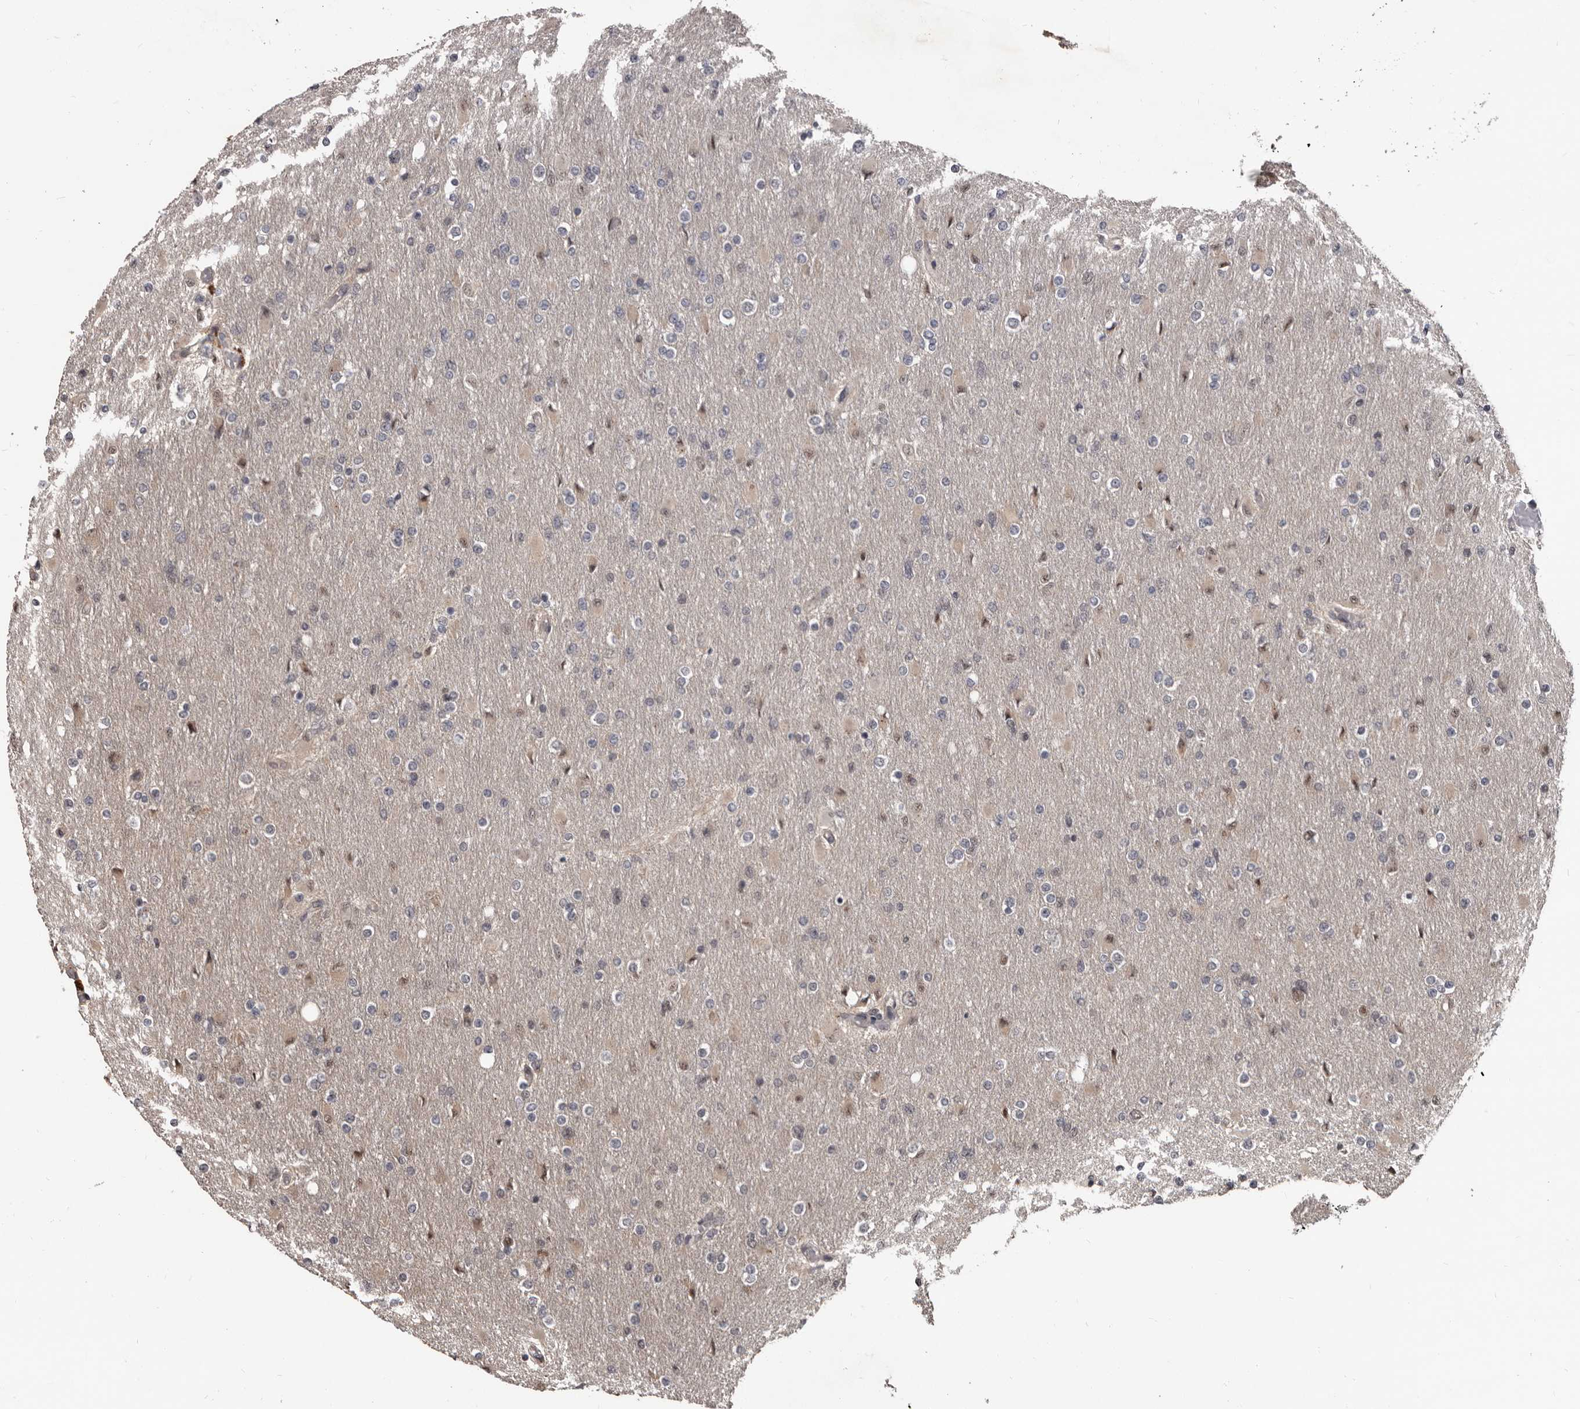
{"staining": {"intensity": "negative", "quantity": "none", "location": "none"}, "tissue": "glioma", "cell_type": "Tumor cells", "image_type": "cancer", "snomed": [{"axis": "morphology", "description": "Glioma, malignant, High grade"}, {"axis": "topography", "description": "Cerebral cortex"}], "caption": "IHC histopathology image of neoplastic tissue: high-grade glioma (malignant) stained with DAB exhibits no significant protein expression in tumor cells.", "gene": "AHR", "patient": {"sex": "female", "age": 36}}